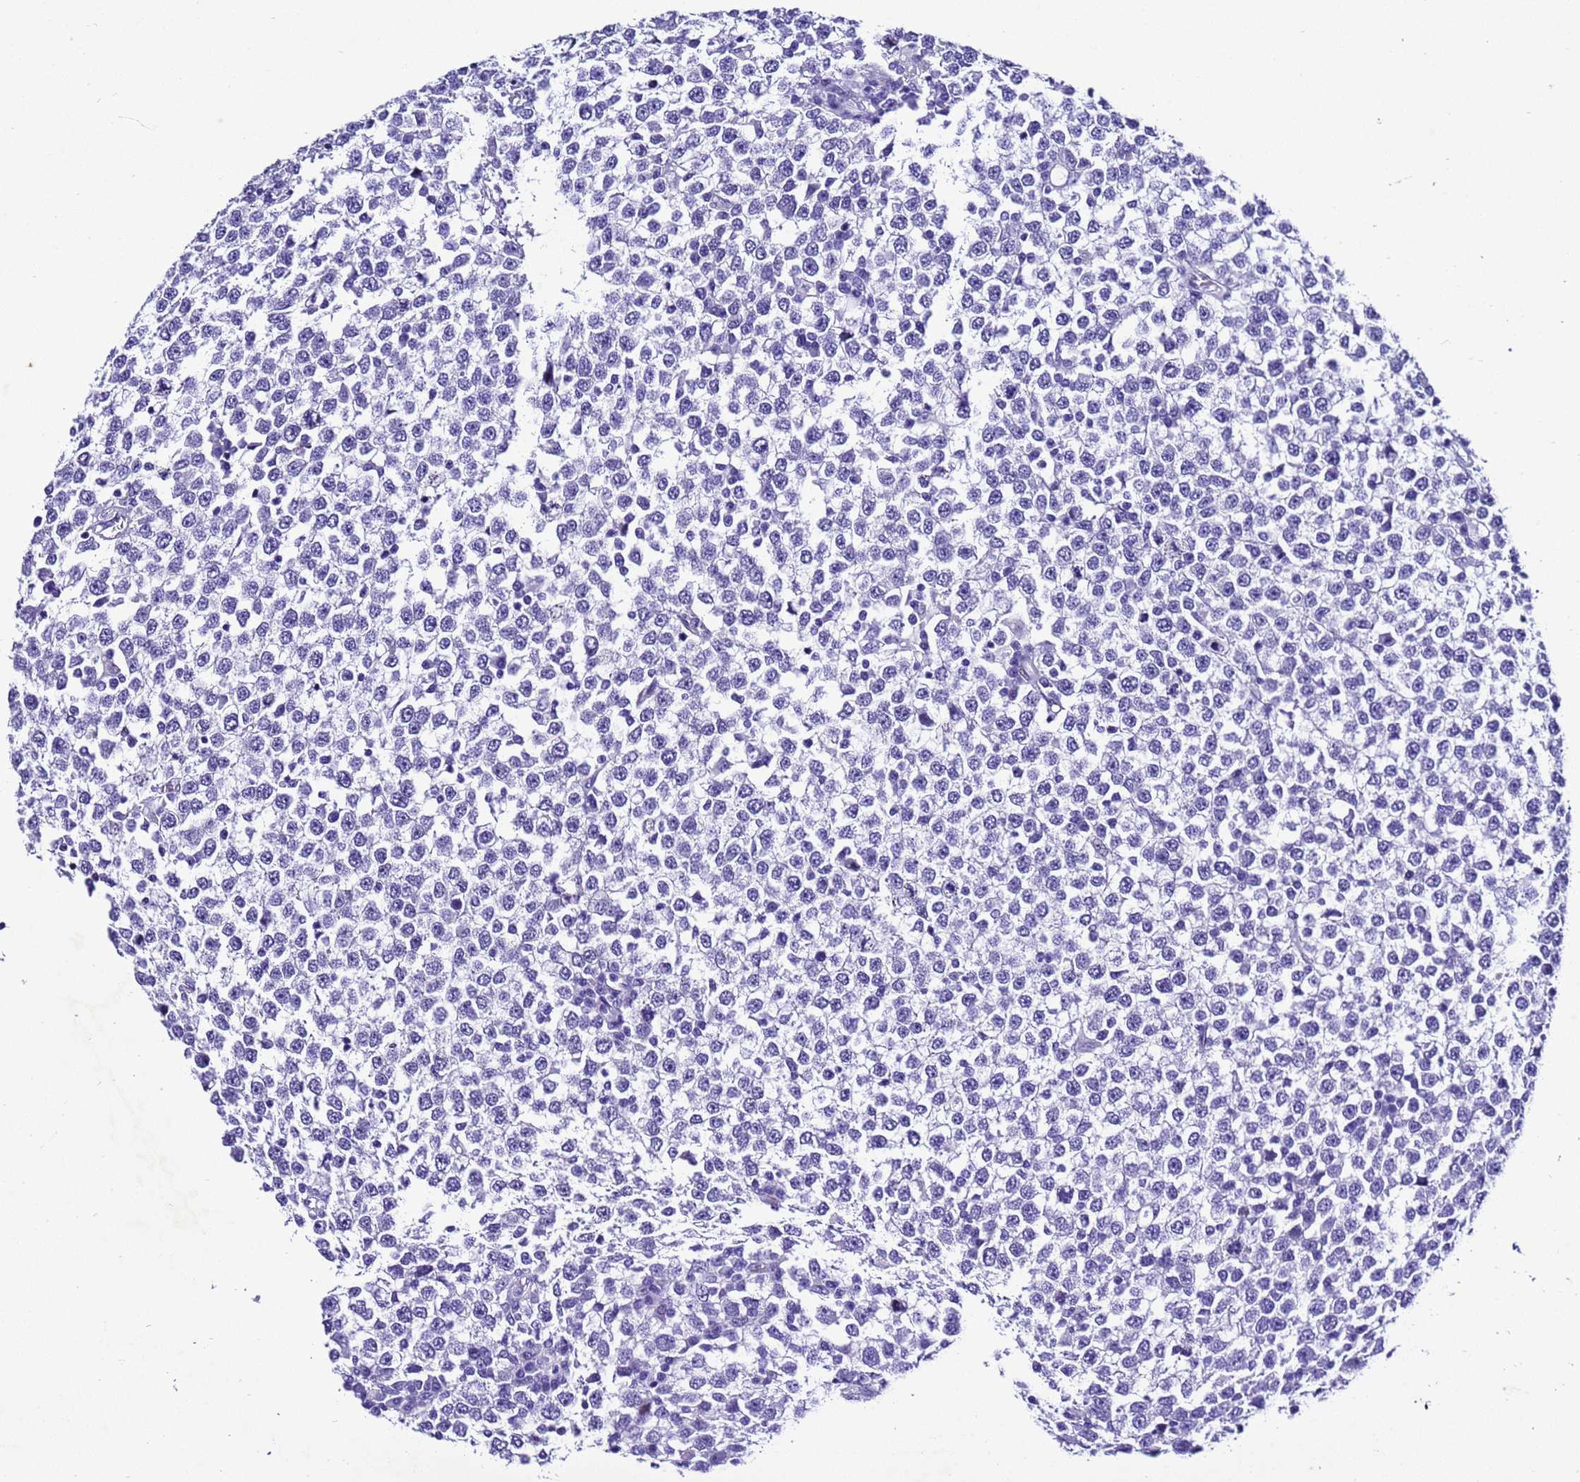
{"staining": {"intensity": "negative", "quantity": "none", "location": "none"}, "tissue": "testis cancer", "cell_type": "Tumor cells", "image_type": "cancer", "snomed": [{"axis": "morphology", "description": "Seminoma, NOS"}, {"axis": "topography", "description": "Testis"}], "caption": "Seminoma (testis) was stained to show a protein in brown. There is no significant positivity in tumor cells. (DAB (3,3'-diaminobenzidine) immunohistochemistry (IHC), high magnification).", "gene": "ZNF417", "patient": {"sex": "male", "age": 65}}